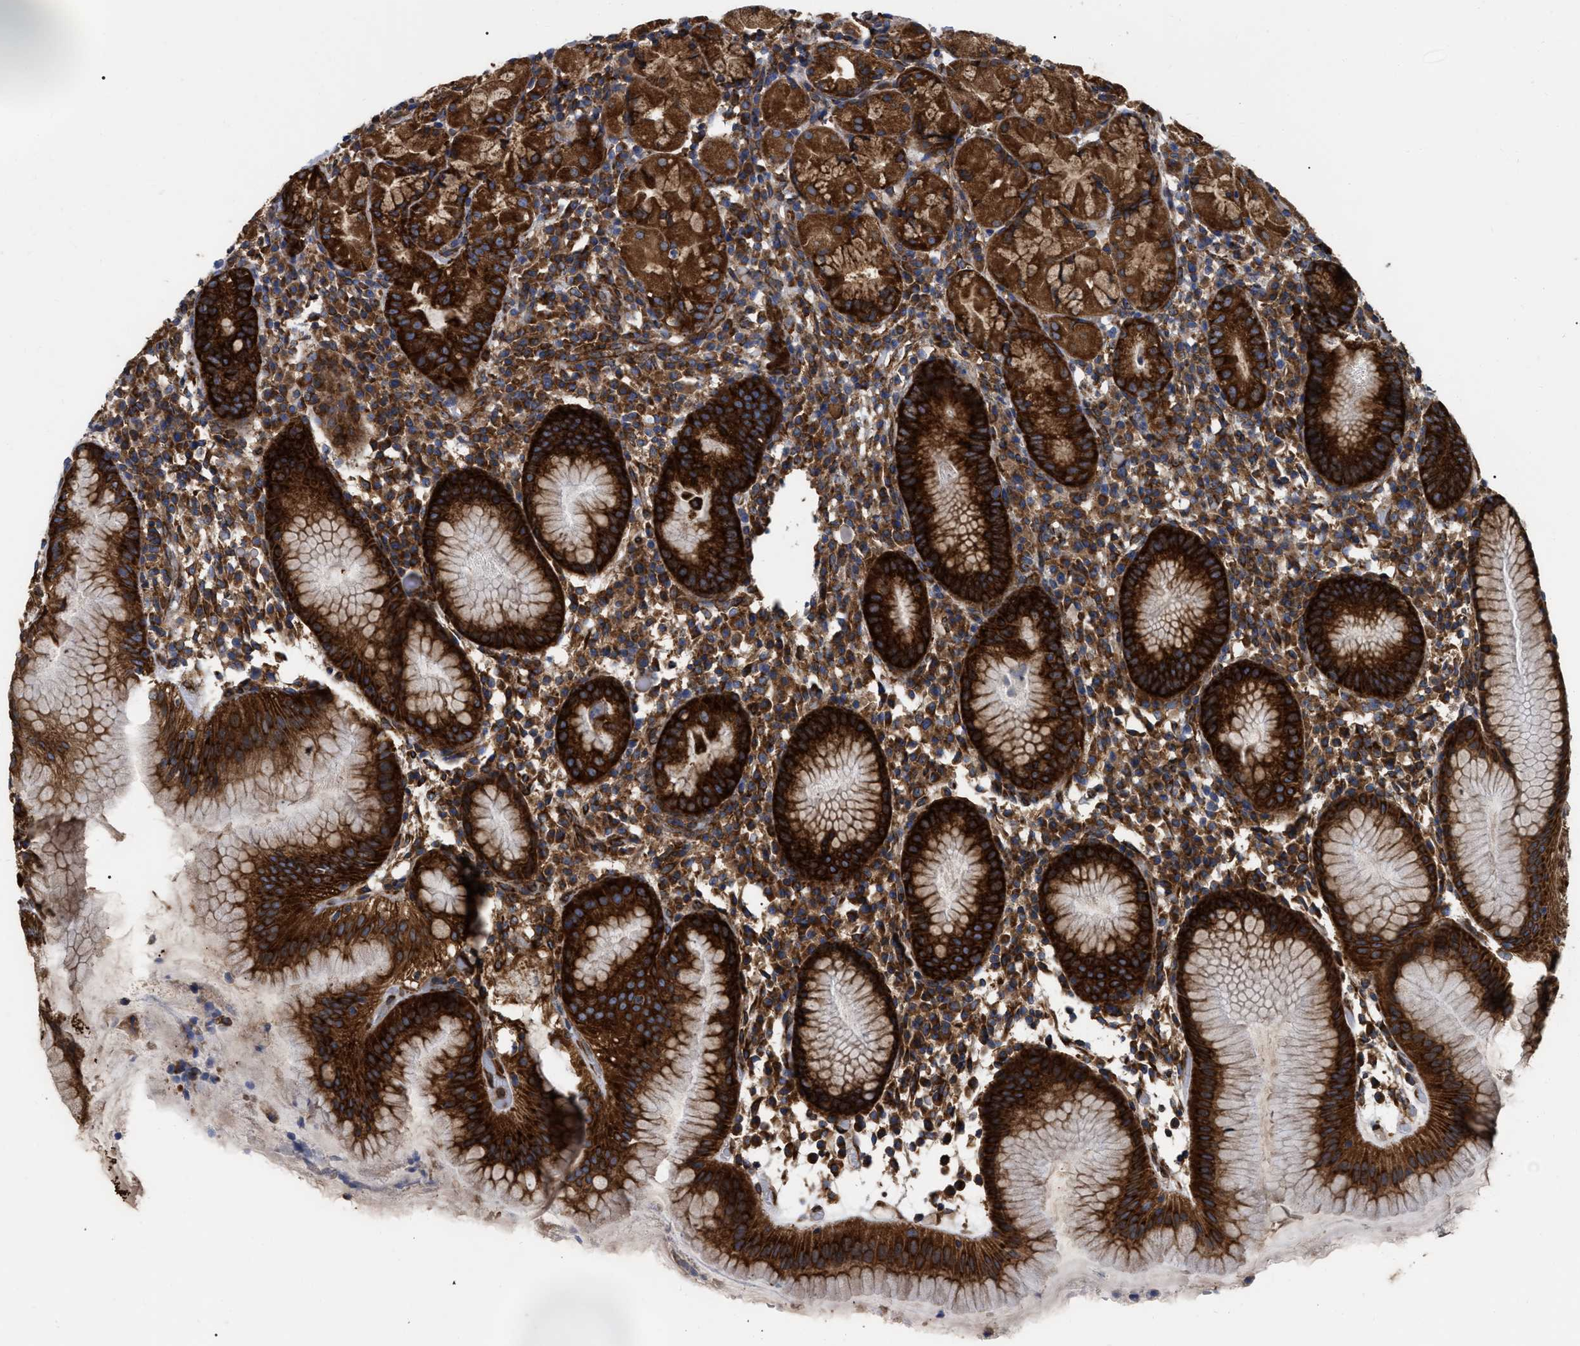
{"staining": {"intensity": "strong", "quantity": ">75%", "location": "cytoplasmic/membranous"}, "tissue": "stomach", "cell_type": "Glandular cells", "image_type": "normal", "snomed": [{"axis": "morphology", "description": "Normal tissue, NOS"}, {"axis": "topography", "description": "Stomach"}, {"axis": "topography", "description": "Stomach, lower"}], "caption": "Immunohistochemistry photomicrograph of unremarkable stomach: human stomach stained using immunohistochemistry (IHC) demonstrates high levels of strong protein expression localized specifically in the cytoplasmic/membranous of glandular cells, appearing as a cytoplasmic/membranous brown color.", "gene": "FAM120A", "patient": {"sex": "female", "age": 75}}